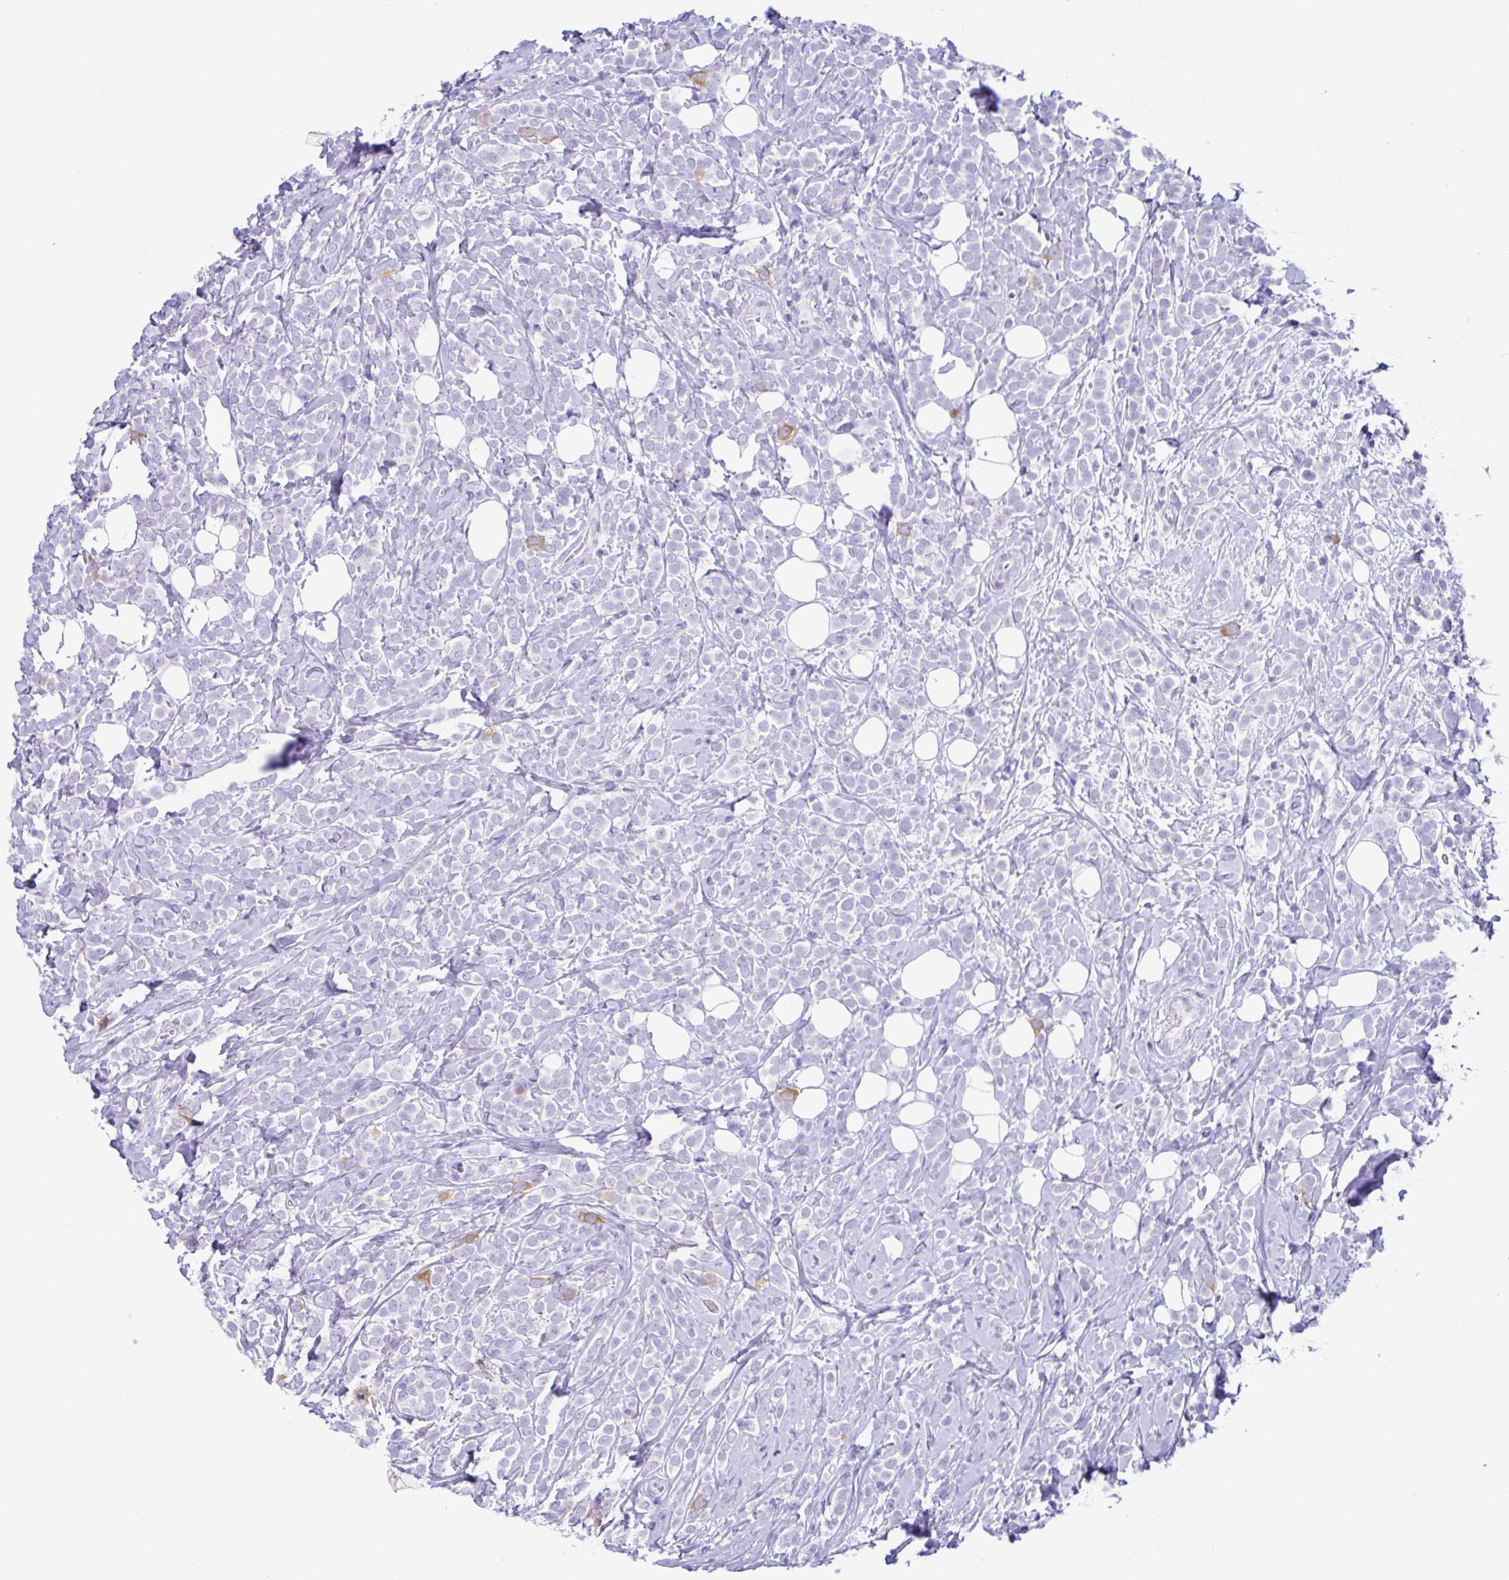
{"staining": {"intensity": "moderate", "quantity": "<25%", "location": "cytoplasmic/membranous"}, "tissue": "breast cancer", "cell_type": "Tumor cells", "image_type": "cancer", "snomed": [{"axis": "morphology", "description": "Lobular carcinoma"}, {"axis": "topography", "description": "Breast"}], "caption": "A low amount of moderate cytoplasmic/membranous positivity is appreciated in approximately <25% of tumor cells in lobular carcinoma (breast) tissue.", "gene": "RRM2", "patient": {"sex": "female", "age": 49}}